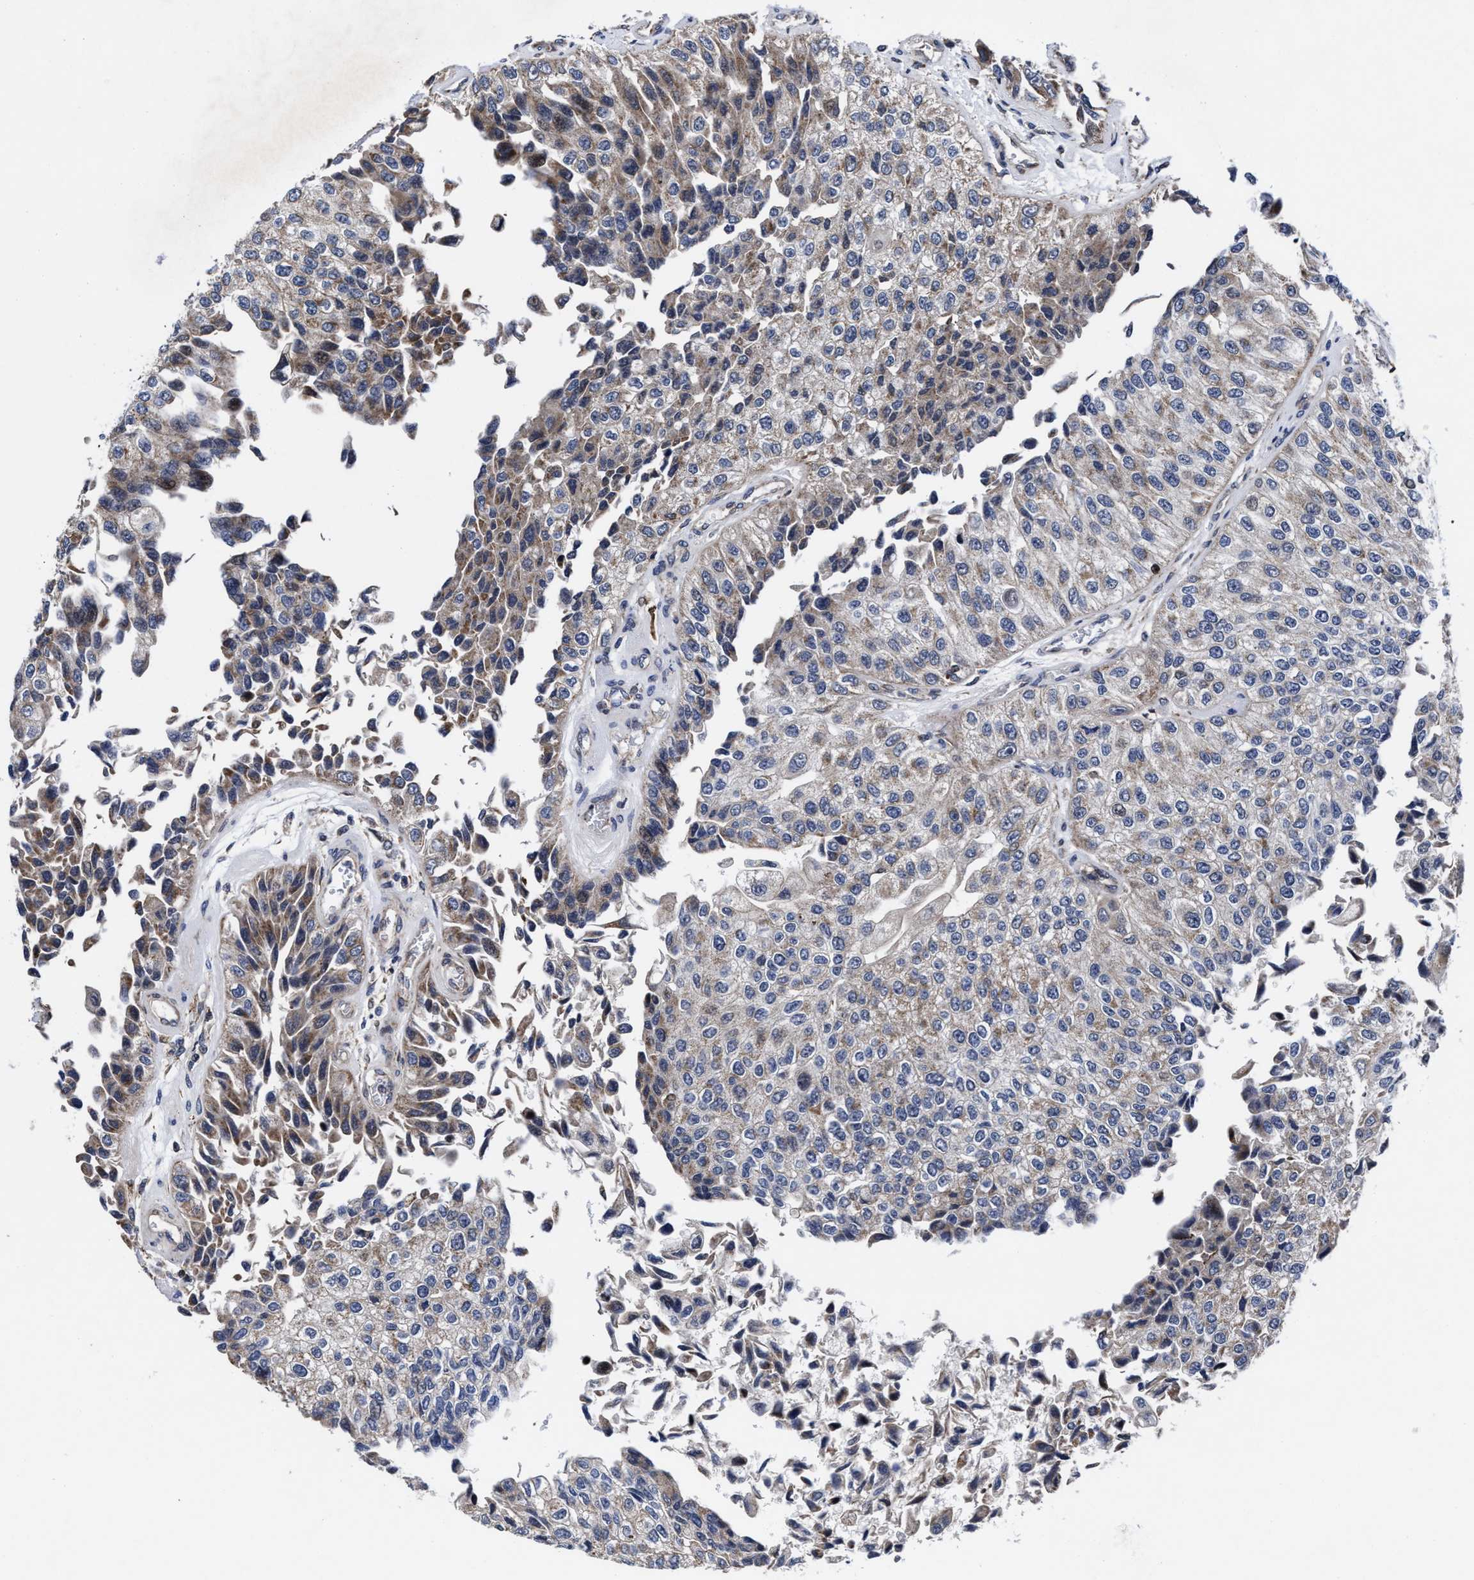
{"staining": {"intensity": "weak", "quantity": "25%-75%", "location": "cytoplasmic/membranous"}, "tissue": "urothelial cancer", "cell_type": "Tumor cells", "image_type": "cancer", "snomed": [{"axis": "morphology", "description": "Urothelial carcinoma, High grade"}, {"axis": "topography", "description": "Kidney"}, {"axis": "topography", "description": "Urinary bladder"}], "caption": "The photomicrograph demonstrates immunohistochemical staining of urothelial carcinoma (high-grade). There is weak cytoplasmic/membranous expression is seen in approximately 25%-75% of tumor cells.", "gene": "MRPL50", "patient": {"sex": "male", "age": 77}}